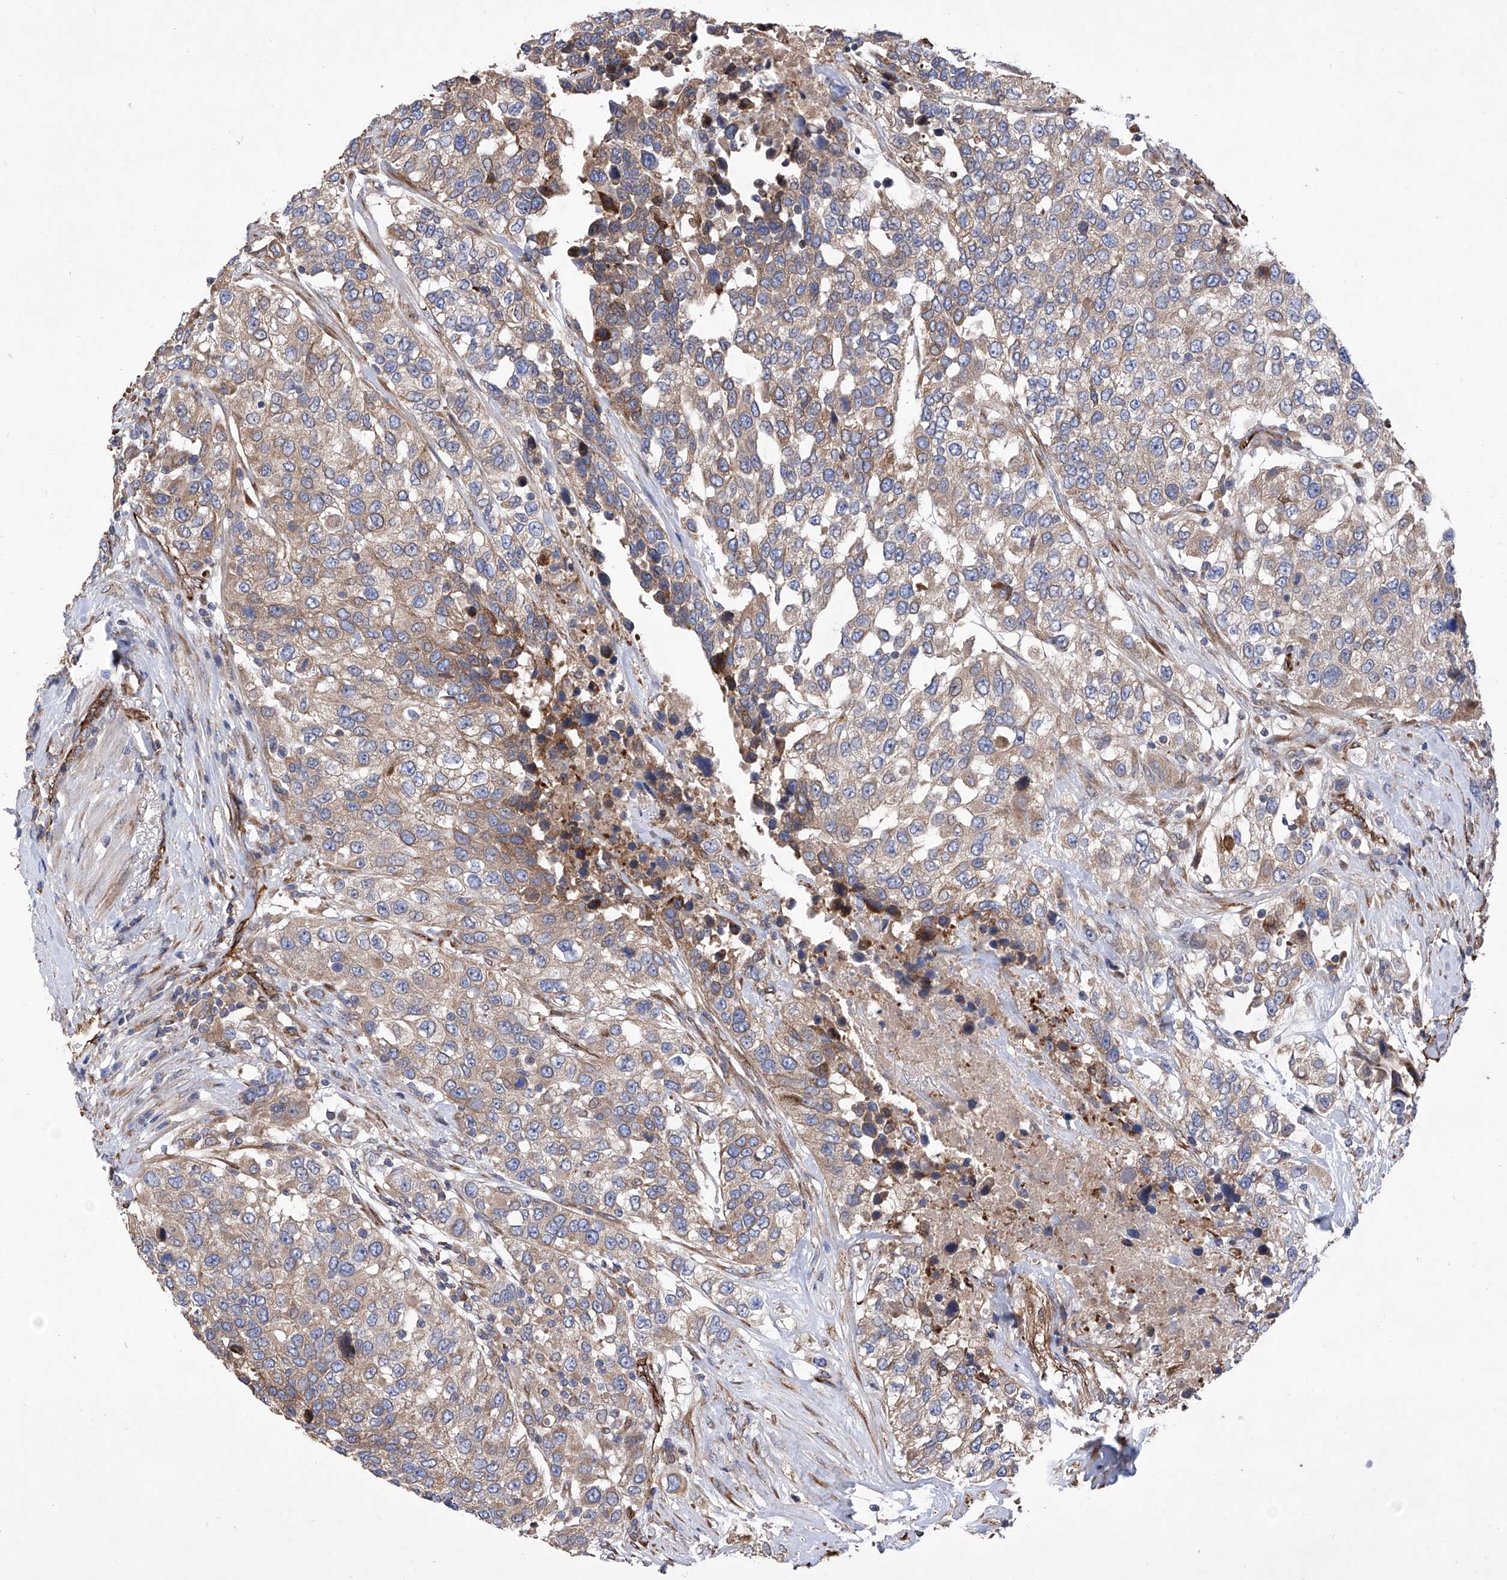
{"staining": {"intensity": "moderate", "quantity": ">75%", "location": "cytoplasmic/membranous"}, "tissue": "urothelial cancer", "cell_type": "Tumor cells", "image_type": "cancer", "snomed": [{"axis": "morphology", "description": "Urothelial carcinoma, High grade"}, {"axis": "topography", "description": "Urinary bladder"}], "caption": "Immunohistochemistry (IHC) of human urothelial carcinoma (high-grade) shows medium levels of moderate cytoplasmic/membranous positivity in about >75% of tumor cells.", "gene": "INPP5B", "patient": {"sex": "female", "age": 80}}